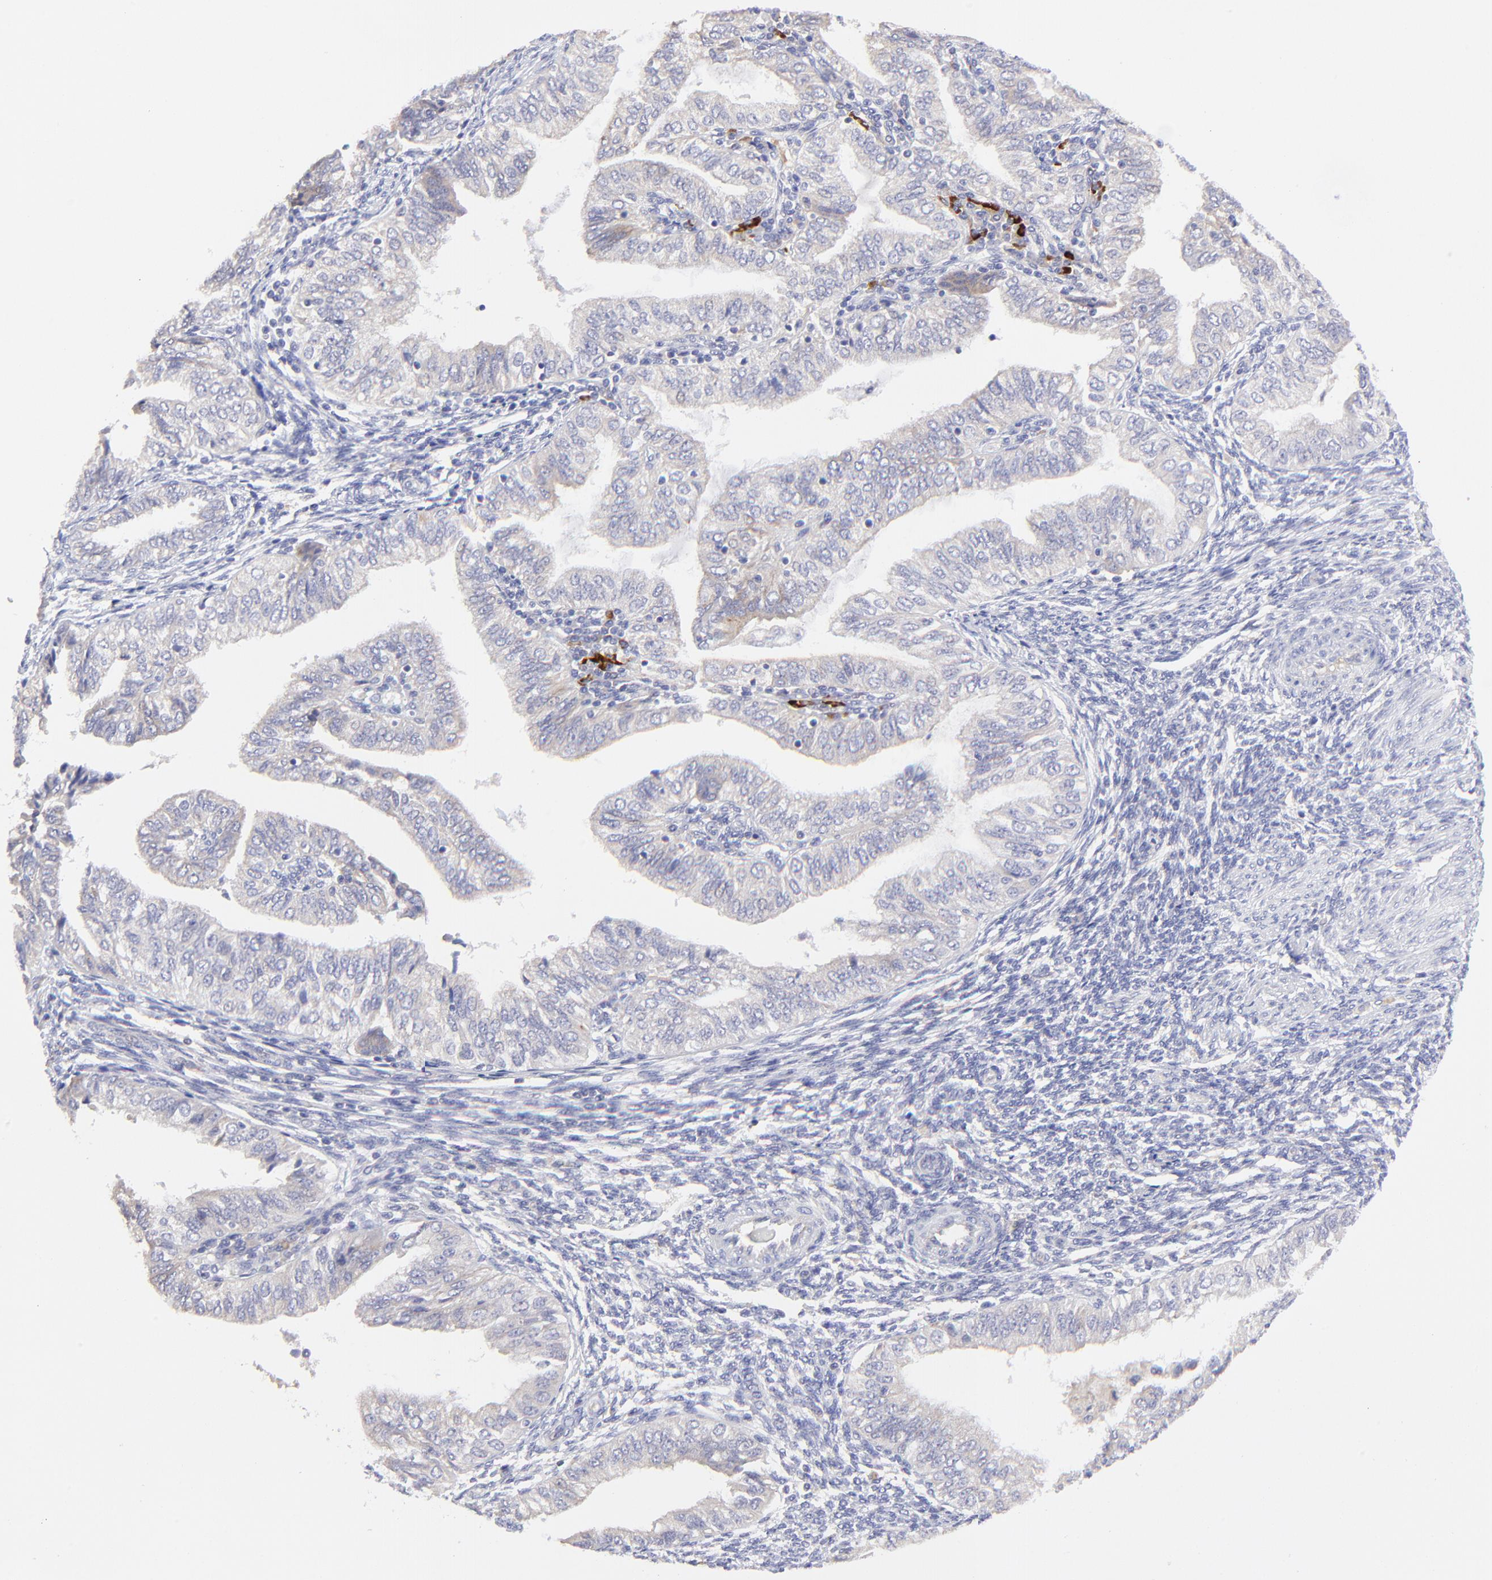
{"staining": {"intensity": "negative", "quantity": "none", "location": "none"}, "tissue": "endometrial cancer", "cell_type": "Tumor cells", "image_type": "cancer", "snomed": [{"axis": "morphology", "description": "Adenocarcinoma, NOS"}, {"axis": "topography", "description": "Endometrium"}], "caption": "This image is of endometrial adenocarcinoma stained with IHC to label a protein in brown with the nuclei are counter-stained blue. There is no positivity in tumor cells.", "gene": "LHFPL1", "patient": {"sex": "female", "age": 51}}